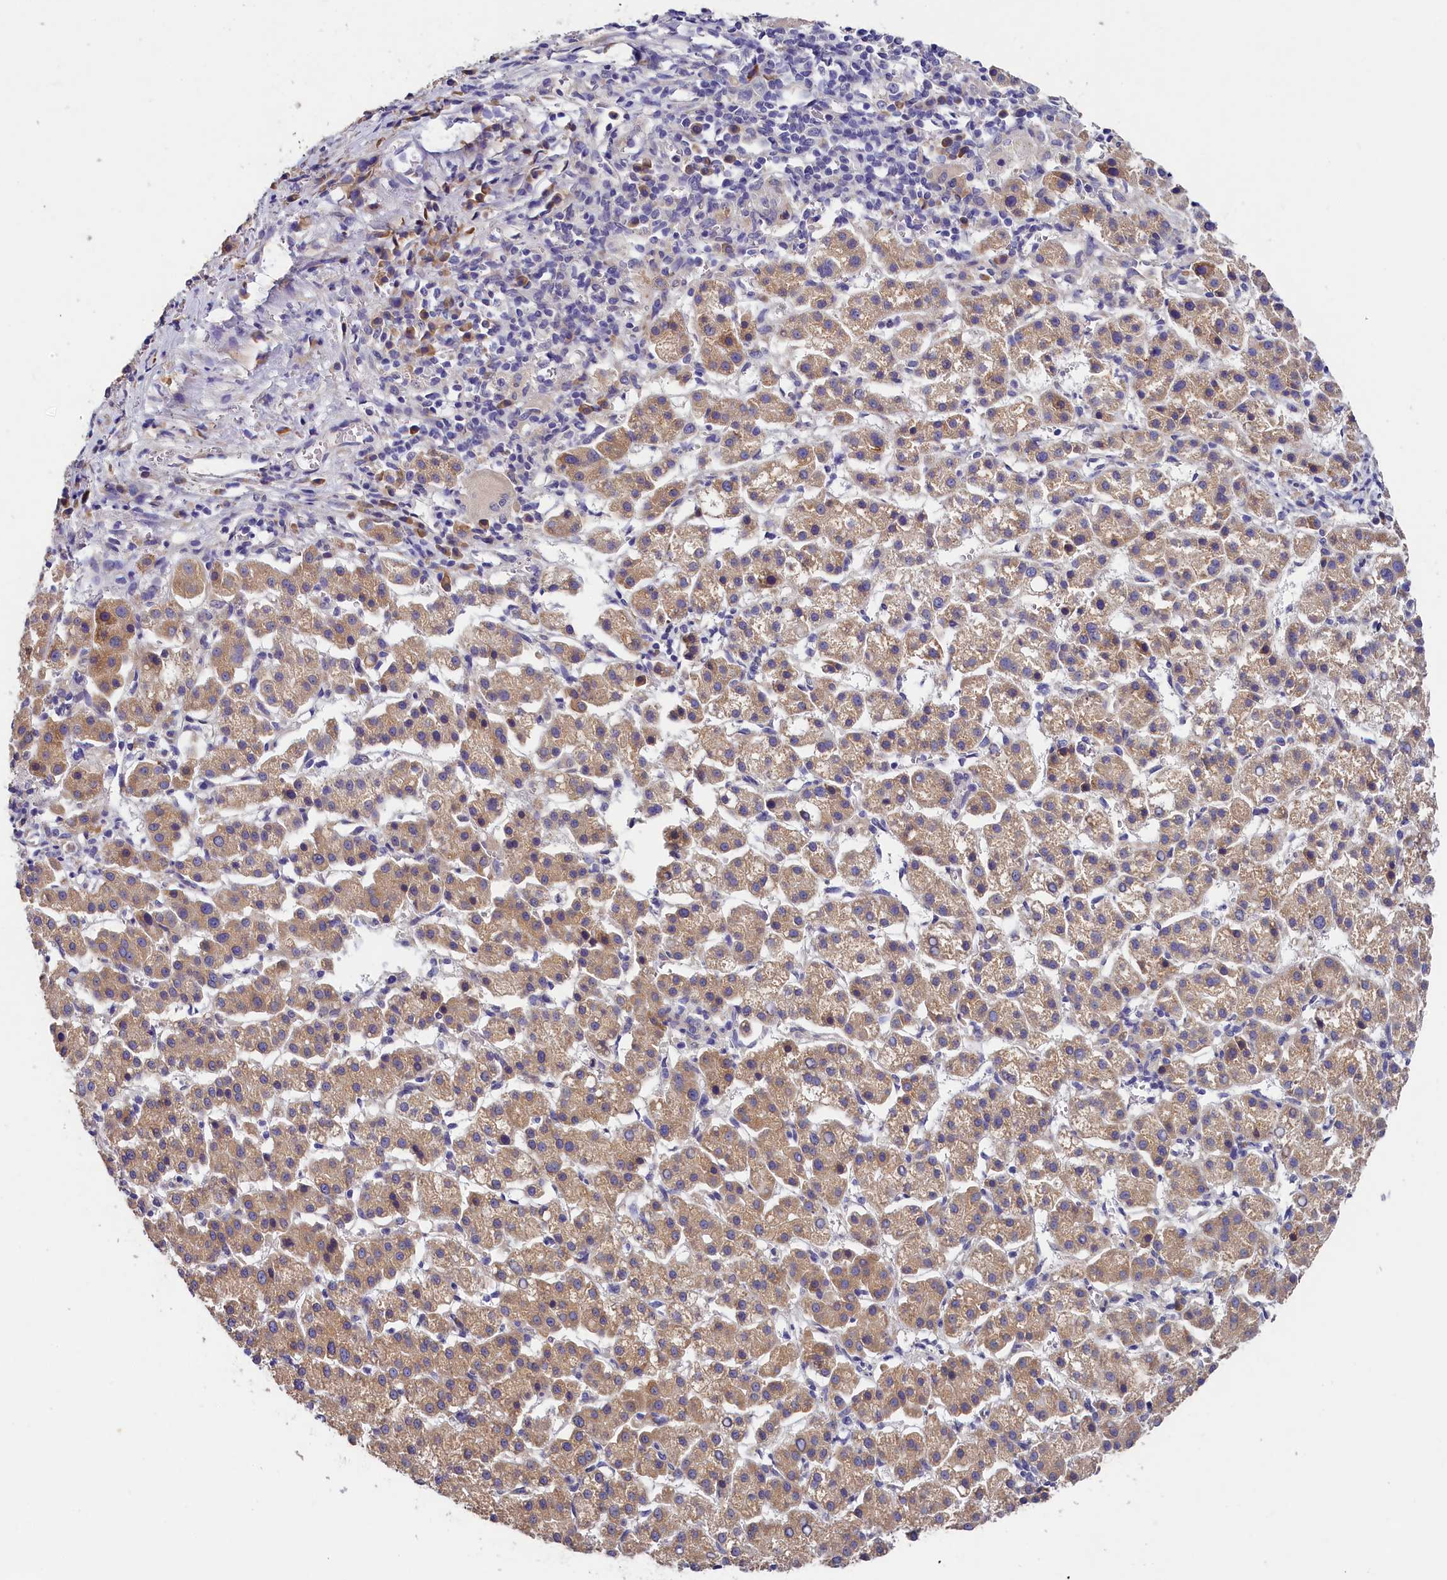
{"staining": {"intensity": "moderate", "quantity": ">75%", "location": "cytoplasmic/membranous"}, "tissue": "liver cancer", "cell_type": "Tumor cells", "image_type": "cancer", "snomed": [{"axis": "morphology", "description": "Carcinoma, Hepatocellular, NOS"}, {"axis": "topography", "description": "Liver"}], "caption": "This micrograph demonstrates liver hepatocellular carcinoma stained with immunohistochemistry to label a protein in brown. The cytoplasmic/membranous of tumor cells show moderate positivity for the protein. Nuclei are counter-stained blue.", "gene": "ST7L", "patient": {"sex": "female", "age": 58}}